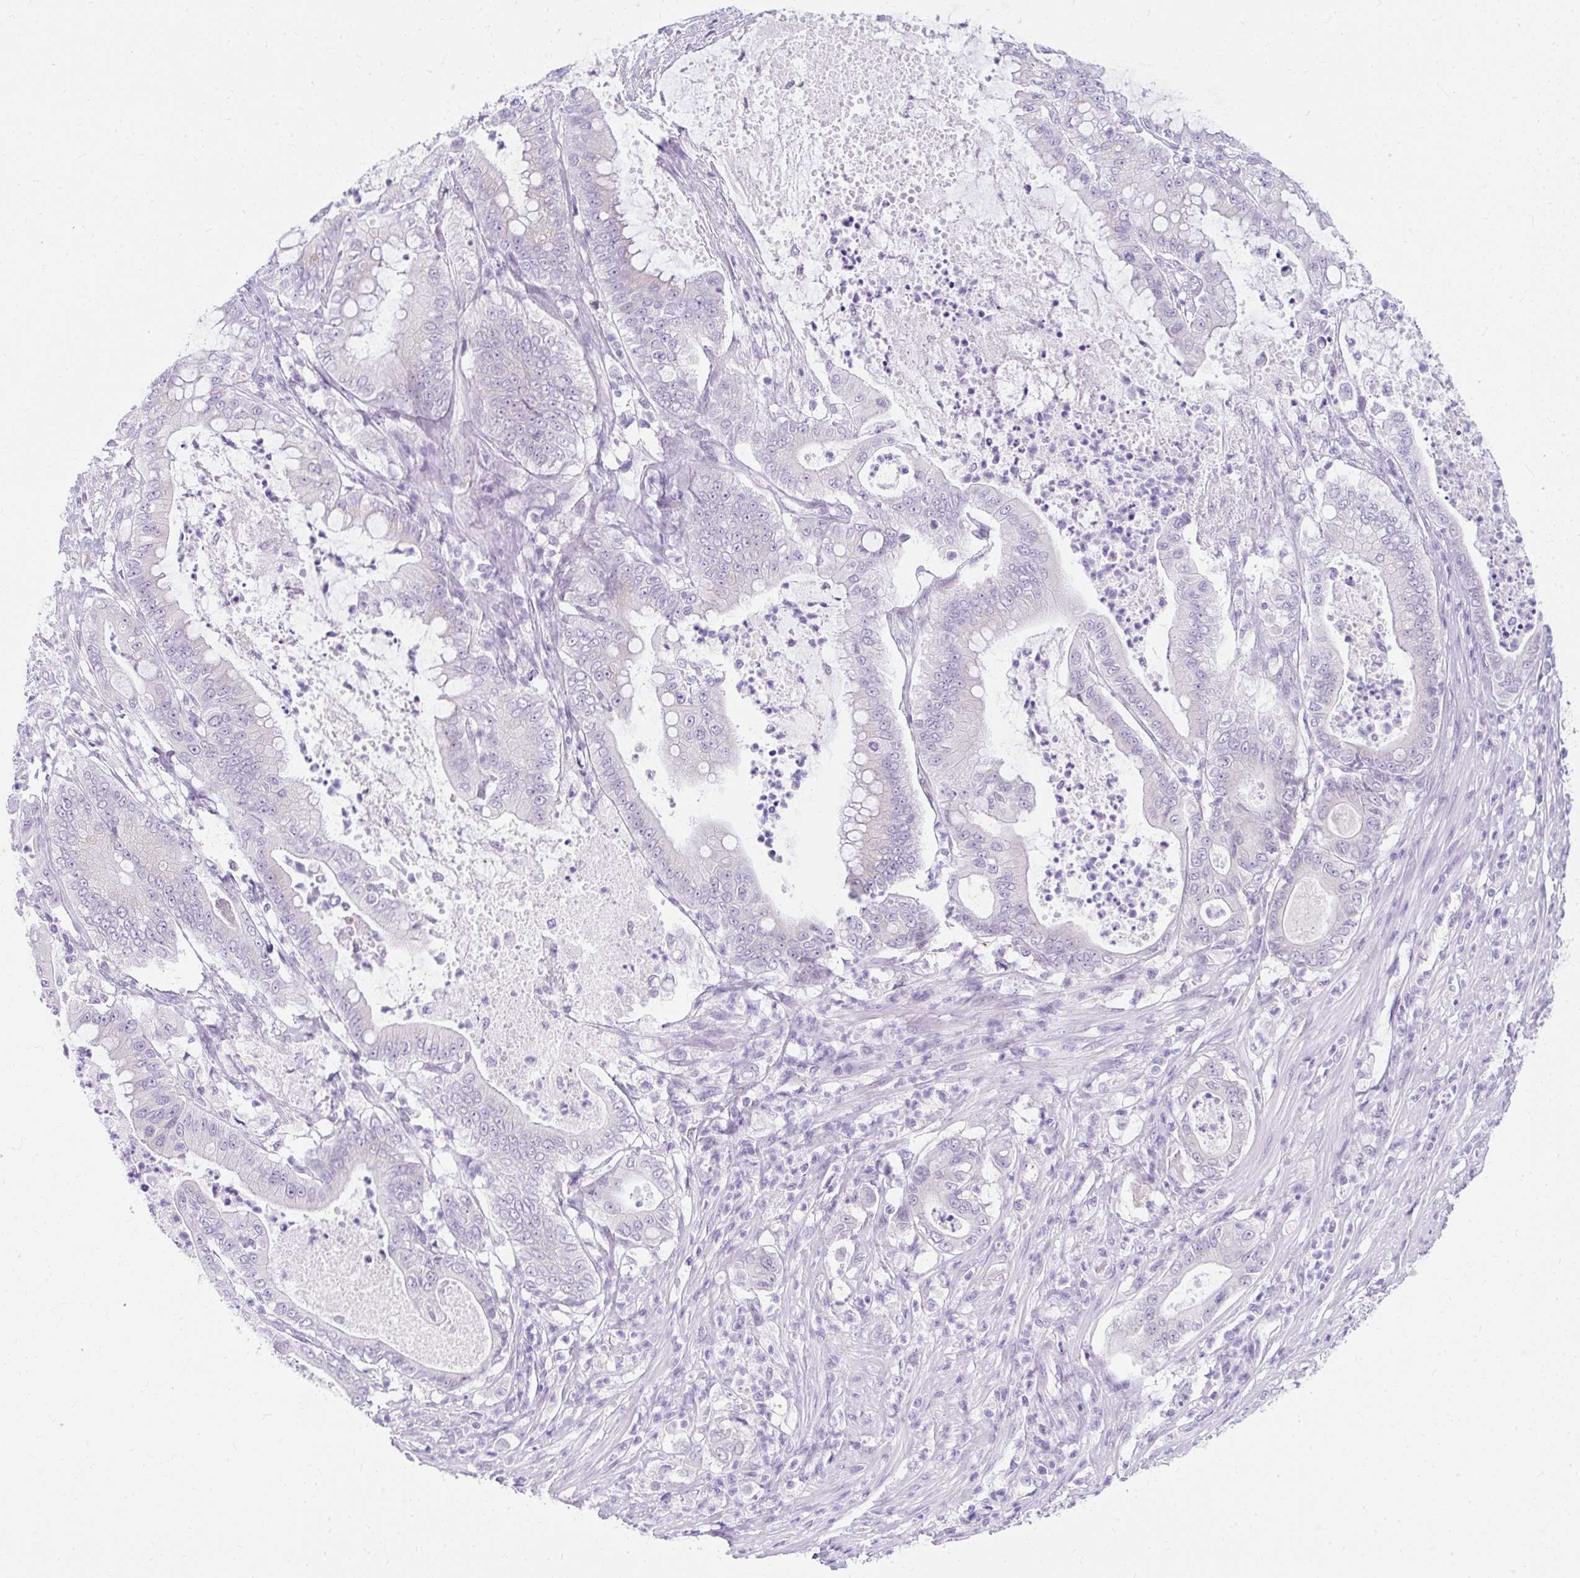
{"staining": {"intensity": "negative", "quantity": "none", "location": "none"}, "tissue": "pancreatic cancer", "cell_type": "Tumor cells", "image_type": "cancer", "snomed": [{"axis": "morphology", "description": "Adenocarcinoma, NOS"}, {"axis": "topography", "description": "Pancreas"}], "caption": "Immunohistochemistry photomicrograph of neoplastic tissue: human pancreatic cancer (adenocarcinoma) stained with DAB shows no significant protein staining in tumor cells.", "gene": "GOLGA8A", "patient": {"sex": "male", "age": 71}}